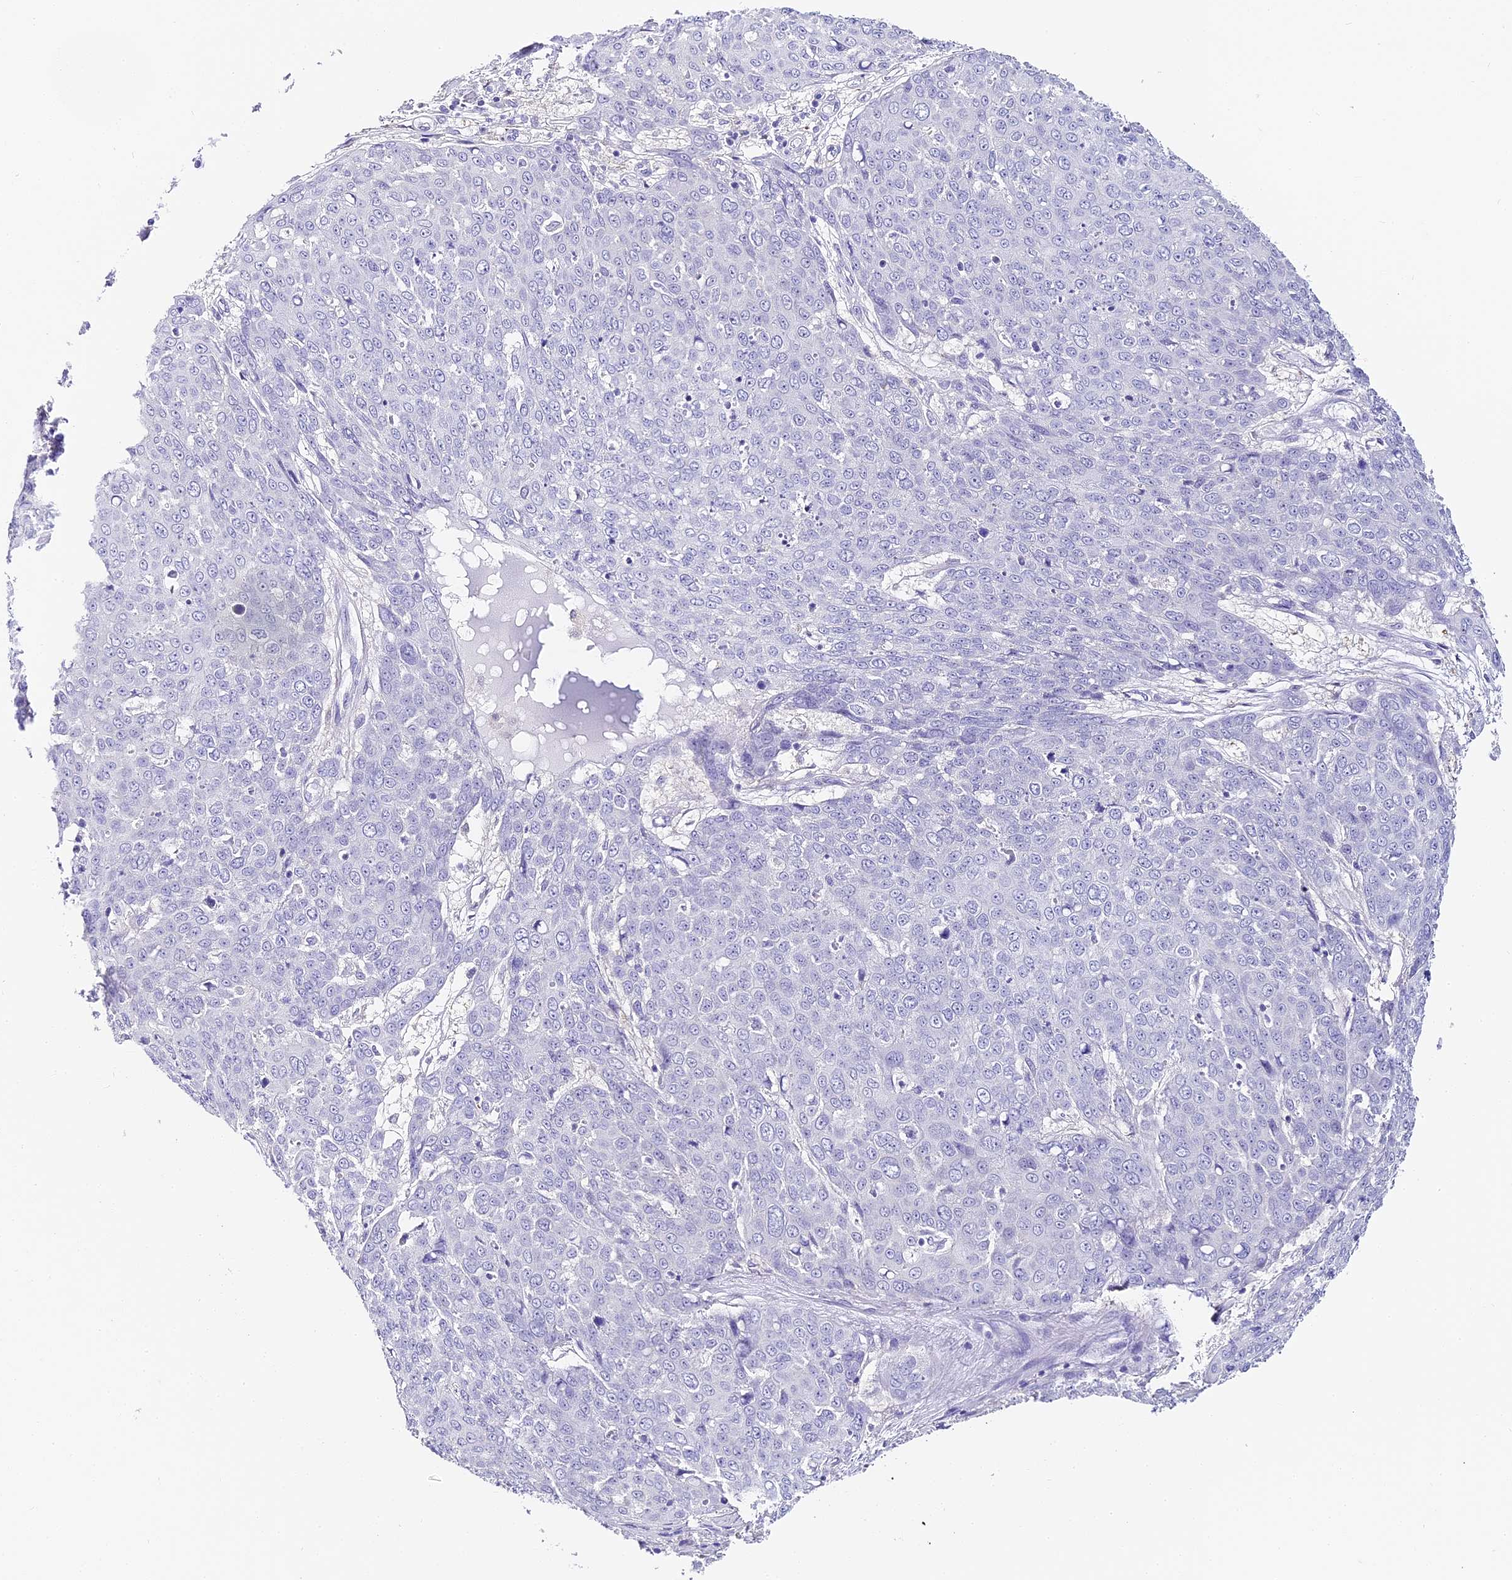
{"staining": {"intensity": "negative", "quantity": "none", "location": "none"}, "tissue": "skin cancer", "cell_type": "Tumor cells", "image_type": "cancer", "snomed": [{"axis": "morphology", "description": "Squamous cell carcinoma, NOS"}, {"axis": "topography", "description": "Skin"}], "caption": "DAB immunohistochemical staining of human skin cancer displays no significant staining in tumor cells.", "gene": "ABHD14A-ACY1", "patient": {"sex": "male", "age": 71}}